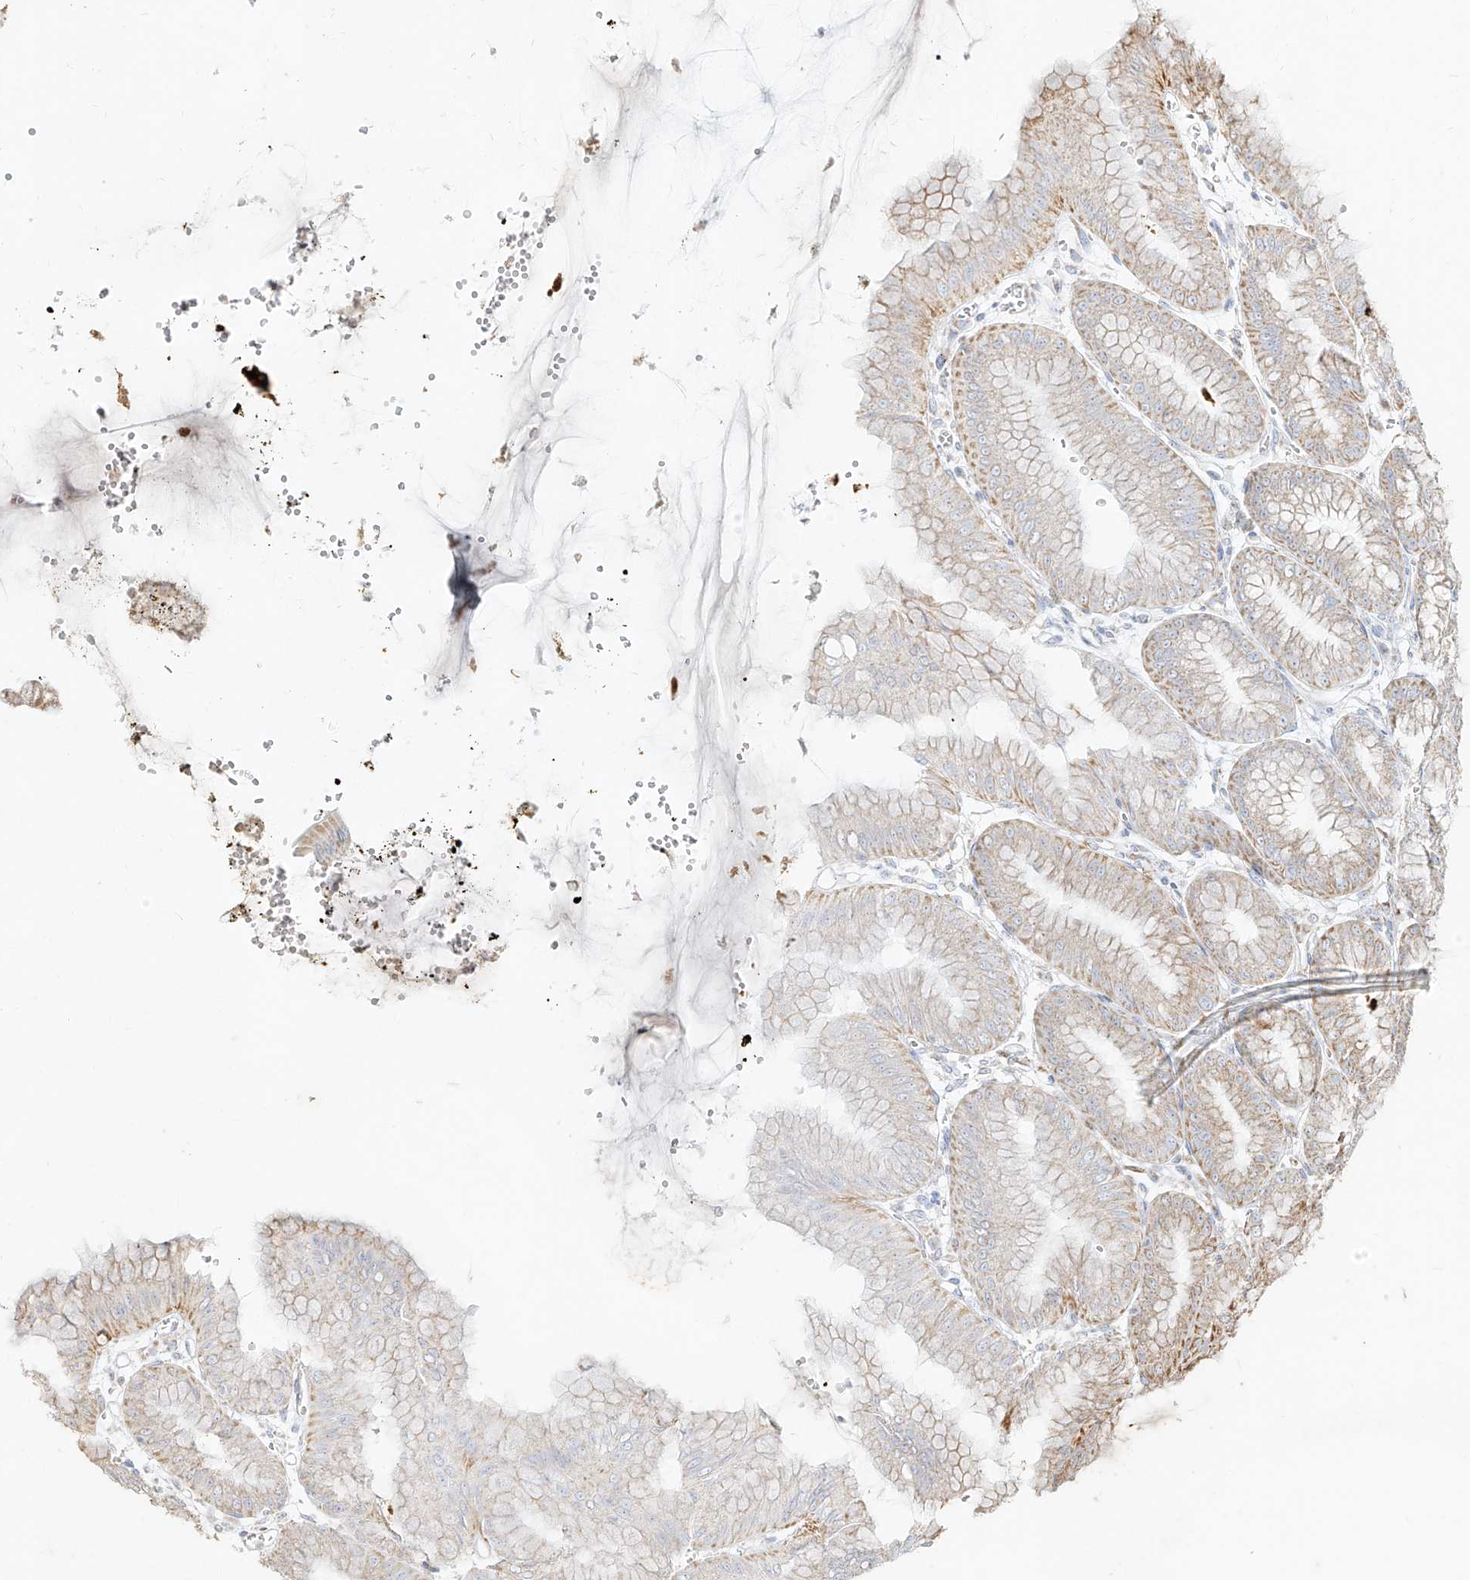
{"staining": {"intensity": "moderate", "quantity": "<25%", "location": "cytoplasmic/membranous"}, "tissue": "stomach", "cell_type": "Glandular cells", "image_type": "normal", "snomed": [{"axis": "morphology", "description": "Normal tissue, NOS"}, {"axis": "topography", "description": "Stomach, lower"}], "caption": "About <25% of glandular cells in unremarkable human stomach display moderate cytoplasmic/membranous protein staining as visualized by brown immunohistochemical staining.", "gene": "MTX2", "patient": {"sex": "male", "age": 71}}